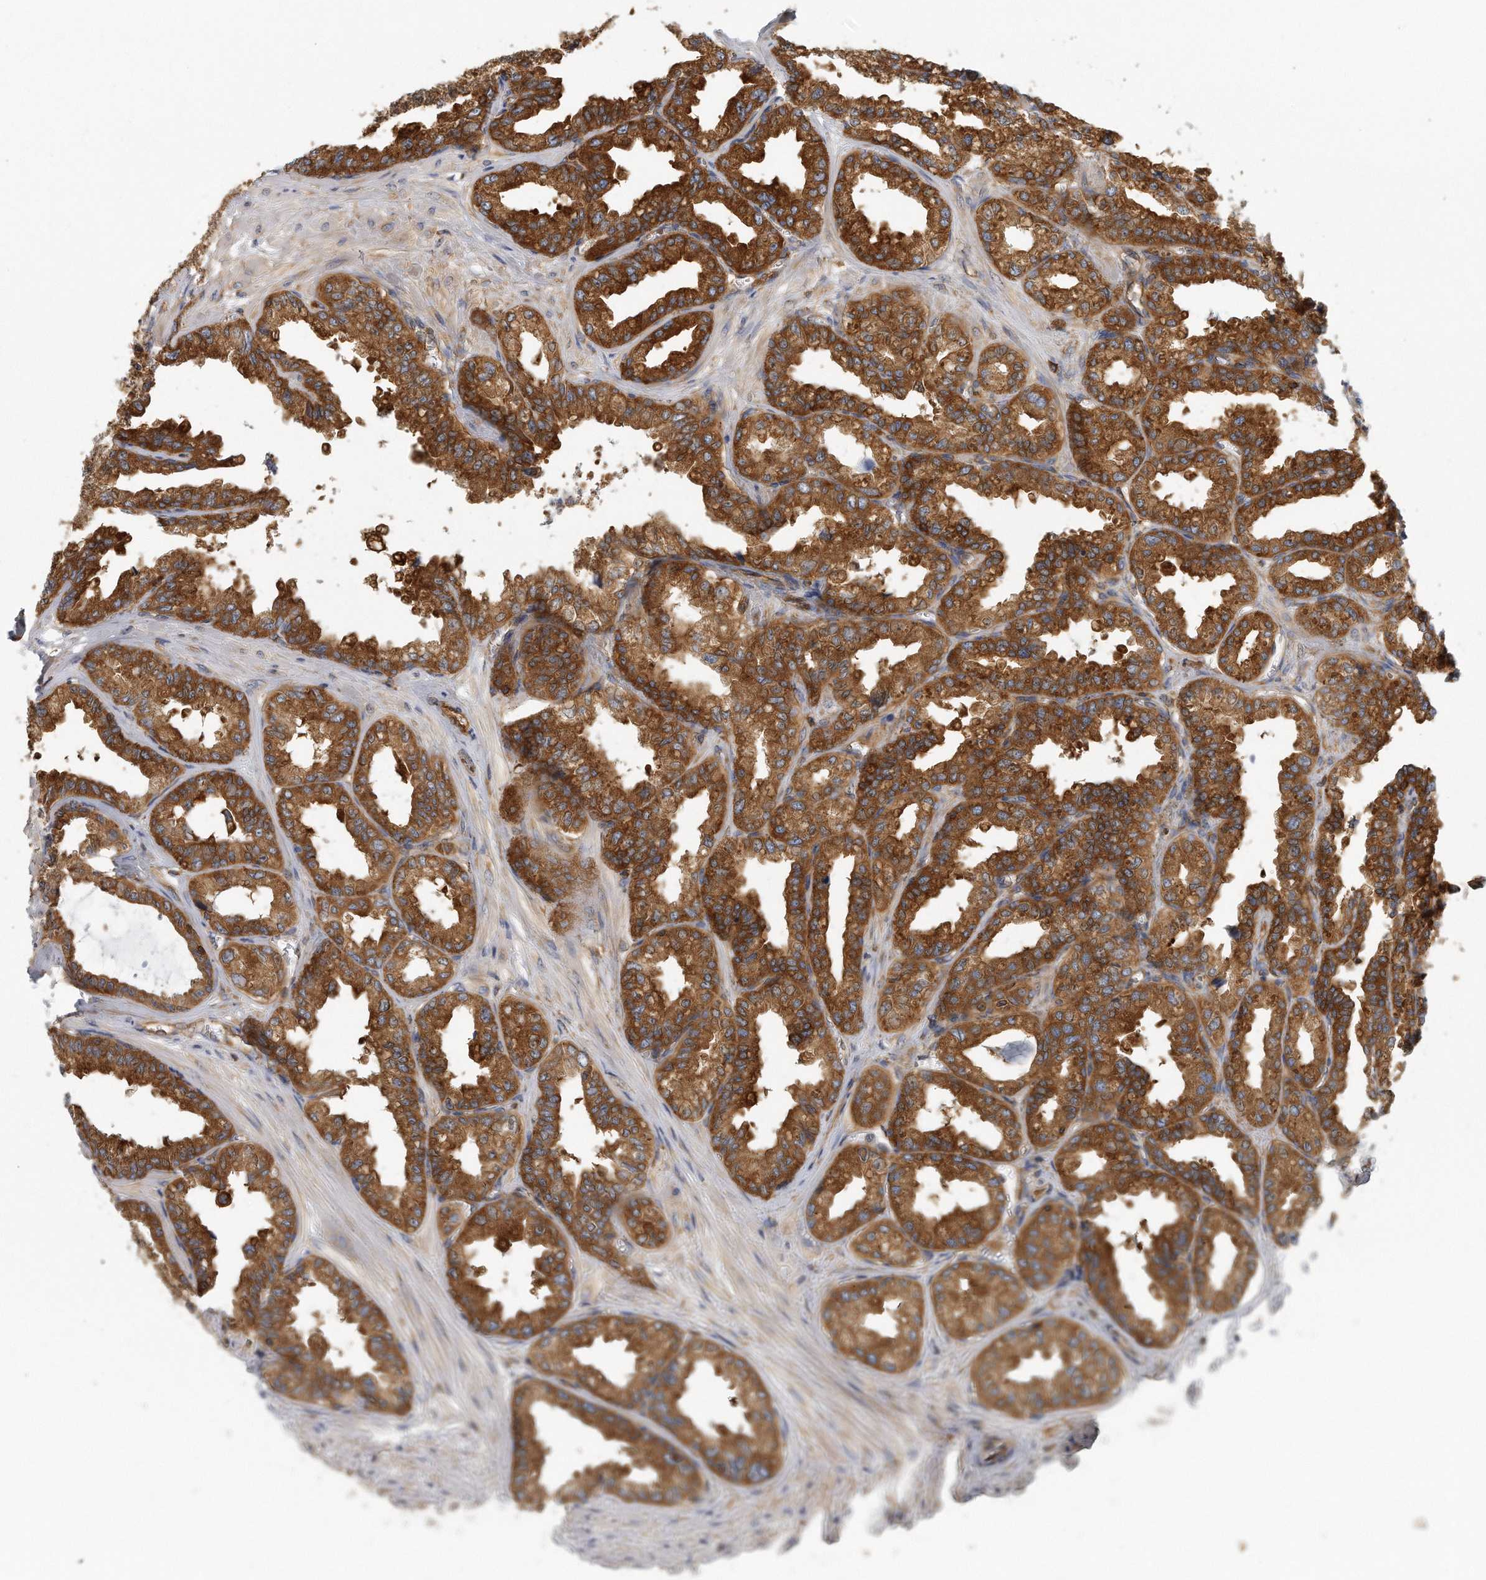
{"staining": {"intensity": "strong", "quantity": ">75%", "location": "cytoplasmic/membranous"}, "tissue": "seminal vesicle", "cell_type": "Glandular cells", "image_type": "normal", "snomed": [{"axis": "morphology", "description": "Normal tissue, NOS"}, {"axis": "topography", "description": "Prostate"}, {"axis": "topography", "description": "Seminal veicle"}], "caption": "Immunohistochemical staining of benign human seminal vesicle shows high levels of strong cytoplasmic/membranous expression in about >75% of glandular cells.", "gene": "EIF3I", "patient": {"sex": "male", "age": 51}}